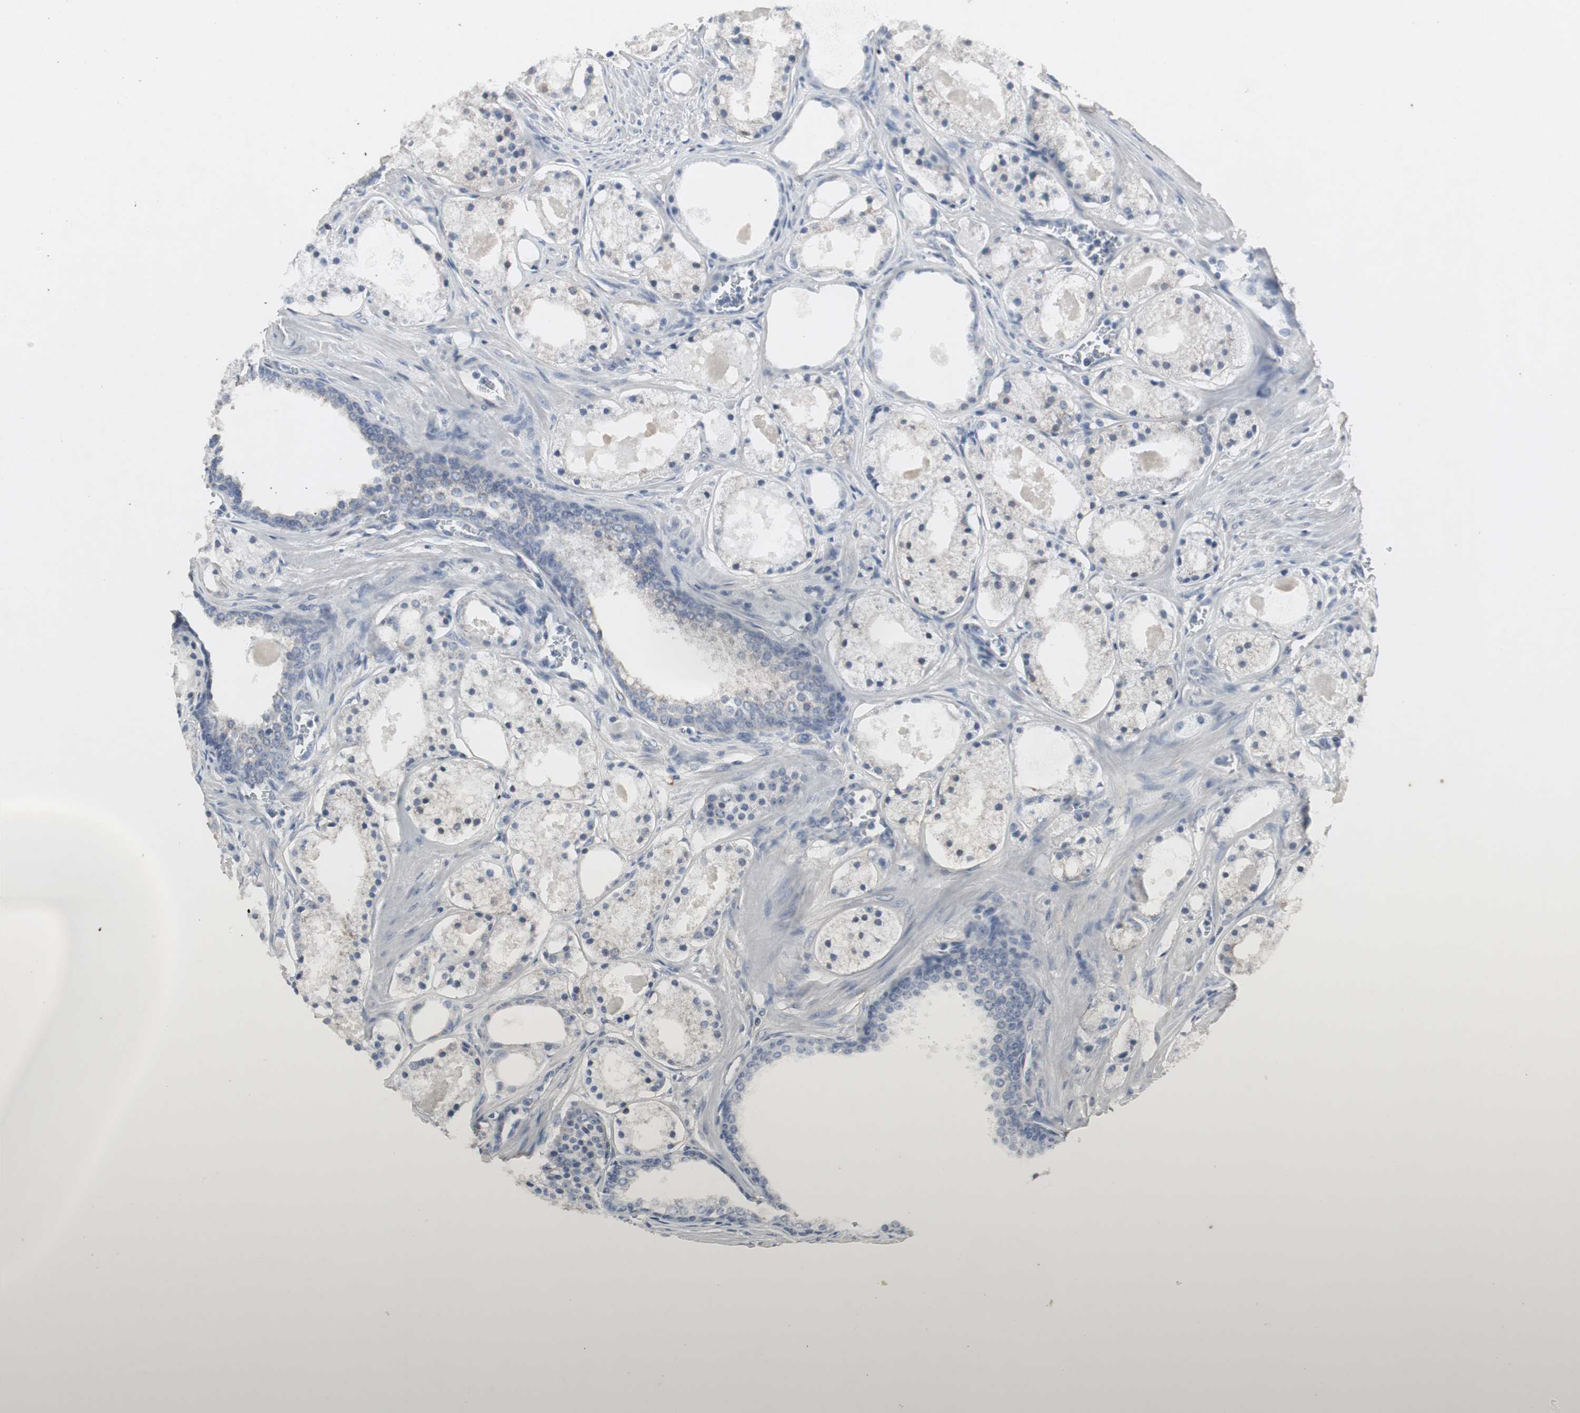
{"staining": {"intensity": "negative", "quantity": "none", "location": "none"}, "tissue": "prostate cancer", "cell_type": "Tumor cells", "image_type": "cancer", "snomed": [{"axis": "morphology", "description": "Adenocarcinoma, Low grade"}, {"axis": "topography", "description": "Prostate"}], "caption": "Immunohistochemical staining of human low-grade adenocarcinoma (prostate) reveals no significant expression in tumor cells. Brightfield microscopy of immunohistochemistry (IHC) stained with DAB (brown) and hematoxylin (blue), captured at high magnification.", "gene": "ACAA1", "patient": {"sex": "male", "age": 57}}